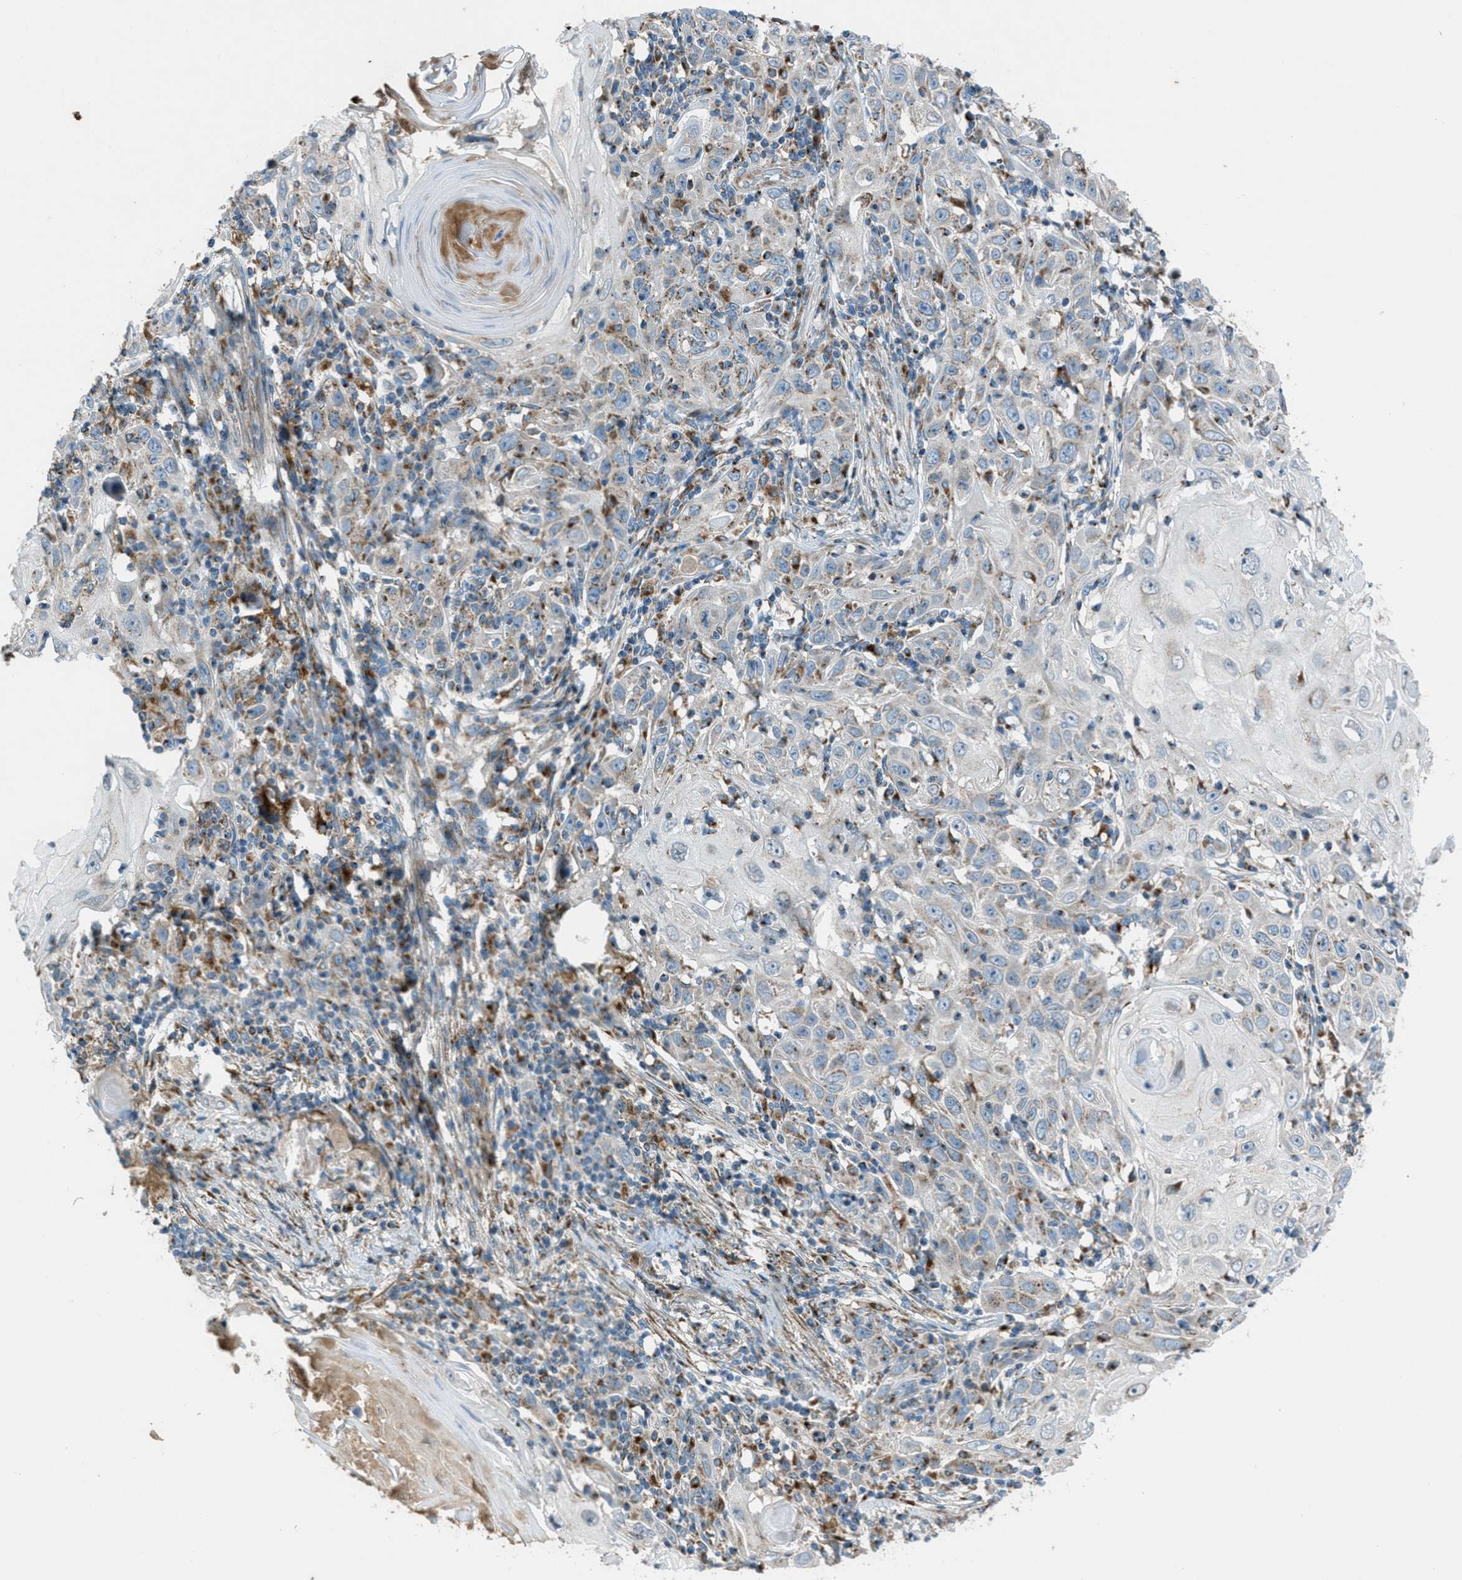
{"staining": {"intensity": "weak", "quantity": "<25%", "location": "cytoplasmic/membranous"}, "tissue": "skin cancer", "cell_type": "Tumor cells", "image_type": "cancer", "snomed": [{"axis": "morphology", "description": "Squamous cell carcinoma, NOS"}, {"axis": "topography", "description": "Skin"}], "caption": "A photomicrograph of skin squamous cell carcinoma stained for a protein demonstrates no brown staining in tumor cells.", "gene": "BCKDK", "patient": {"sex": "female", "age": 88}}